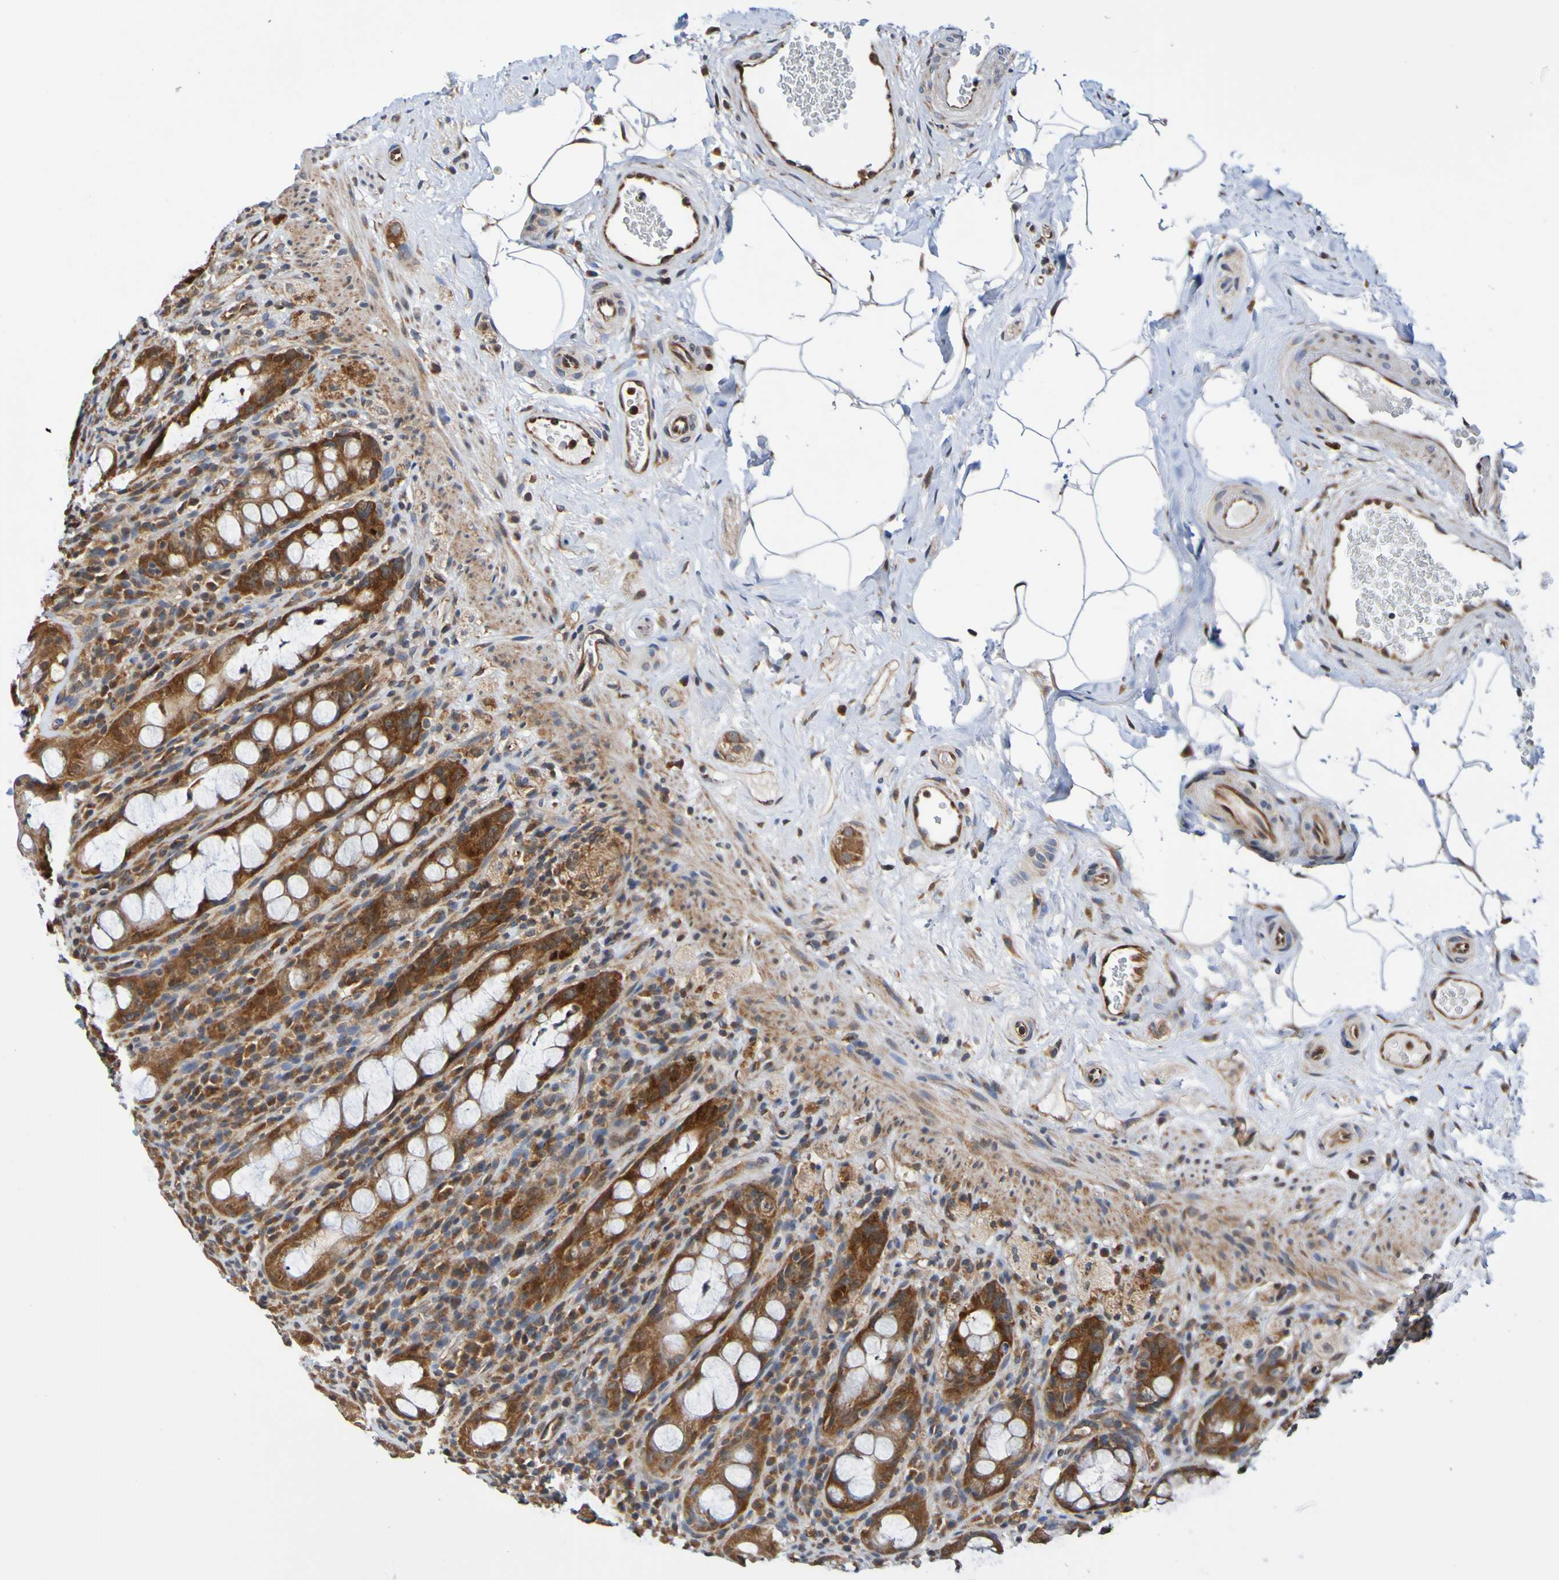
{"staining": {"intensity": "strong", "quantity": ">75%", "location": "cytoplasmic/membranous"}, "tissue": "rectum", "cell_type": "Glandular cells", "image_type": "normal", "snomed": [{"axis": "morphology", "description": "Normal tissue, NOS"}, {"axis": "topography", "description": "Rectum"}], "caption": "DAB (3,3'-diaminobenzidine) immunohistochemical staining of unremarkable human rectum exhibits strong cytoplasmic/membranous protein expression in about >75% of glandular cells.", "gene": "AXIN1", "patient": {"sex": "male", "age": 44}}